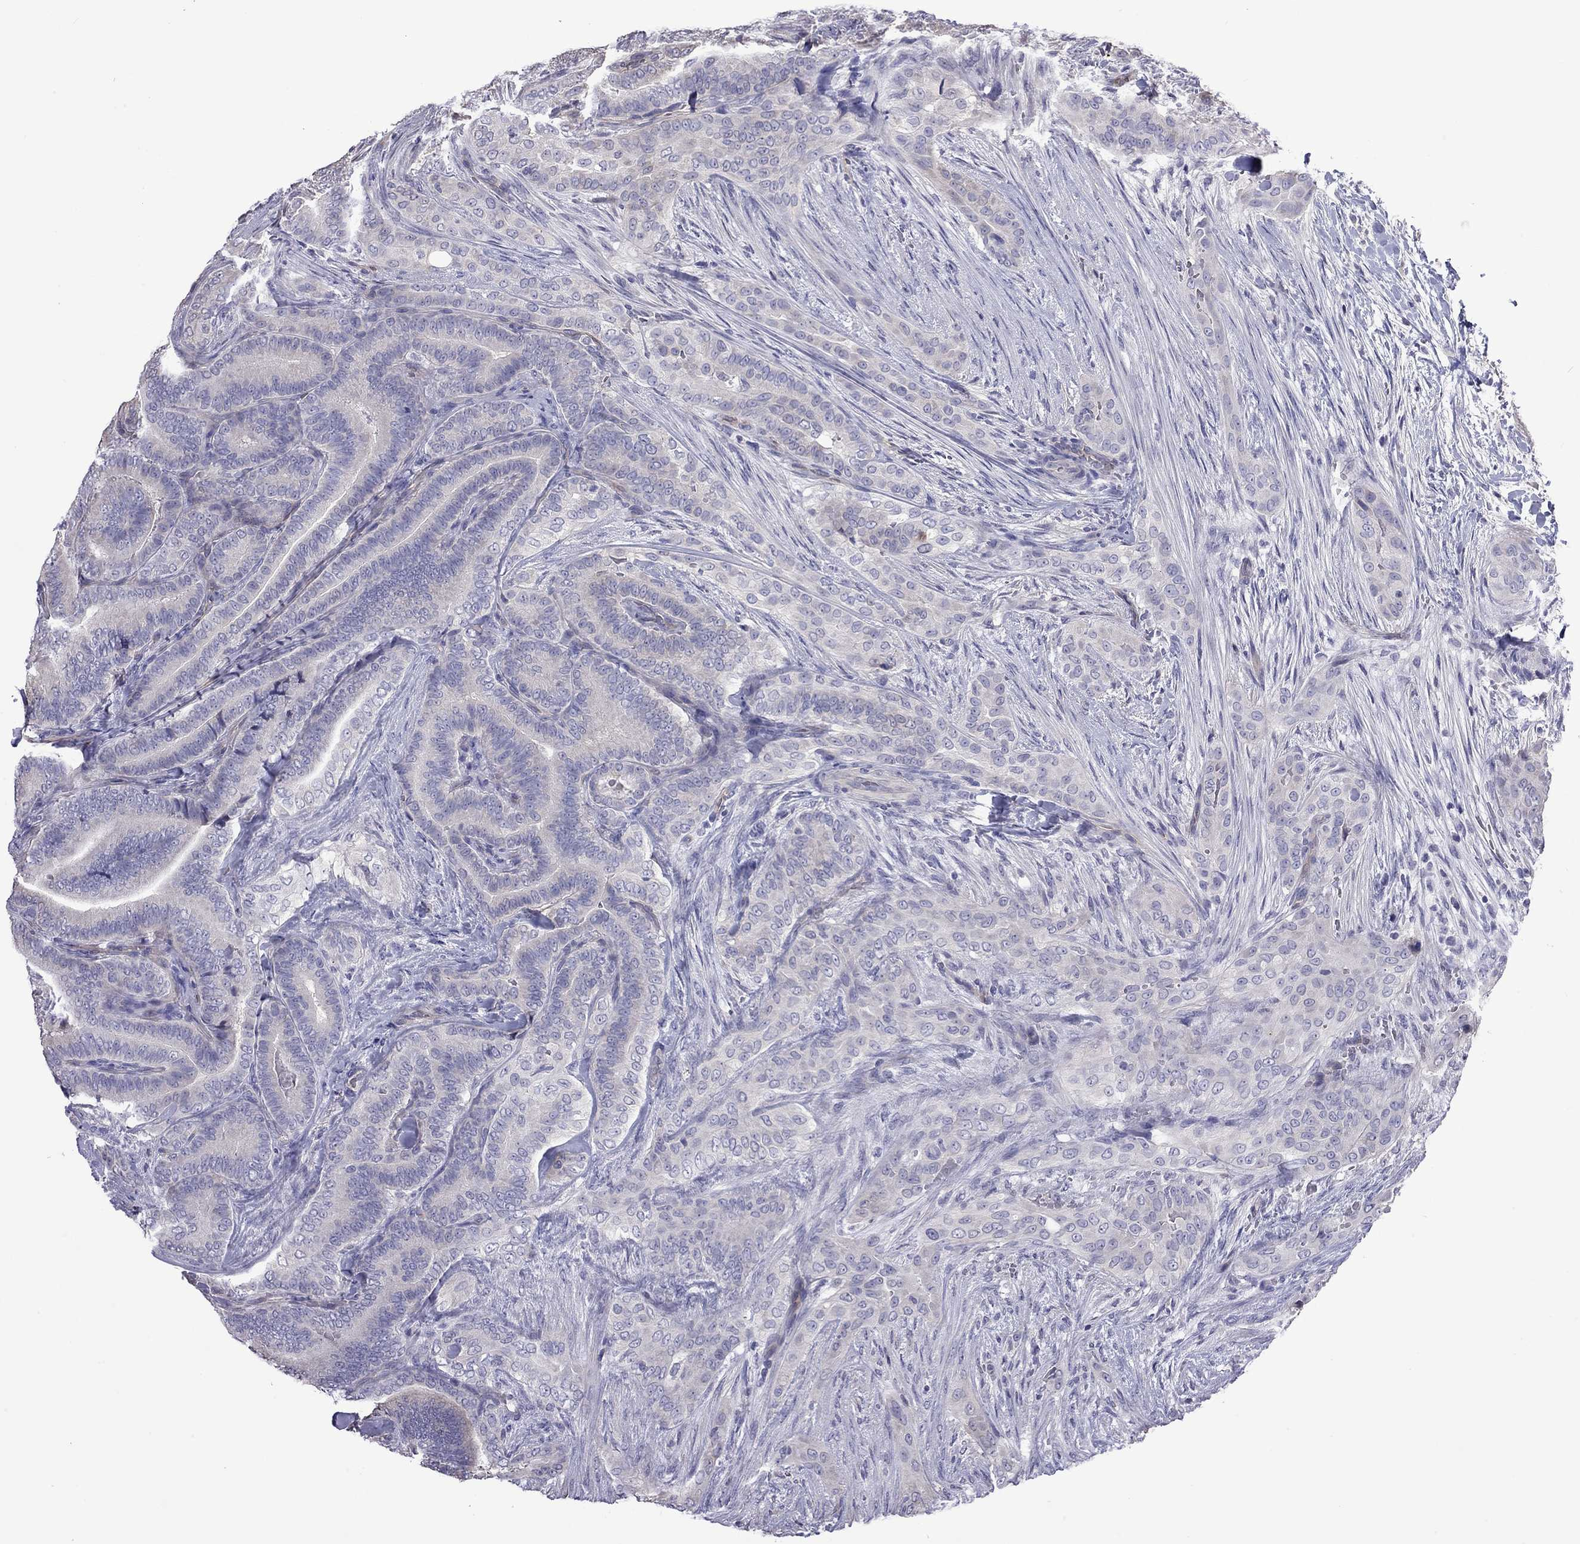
{"staining": {"intensity": "negative", "quantity": "none", "location": "none"}, "tissue": "thyroid cancer", "cell_type": "Tumor cells", "image_type": "cancer", "snomed": [{"axis": "morphology", "description": "Papillary adenocarcinoma, NOS"}, {"axis": "topography", "description": "Thyroid gland"}], "caption": "A photomicrograph of human papillary adenocarcinoma (thyroid) is negative for staining in tumor cells.", "gene": "FEZ1", "patient": {"sex": "male", "age": 61}}